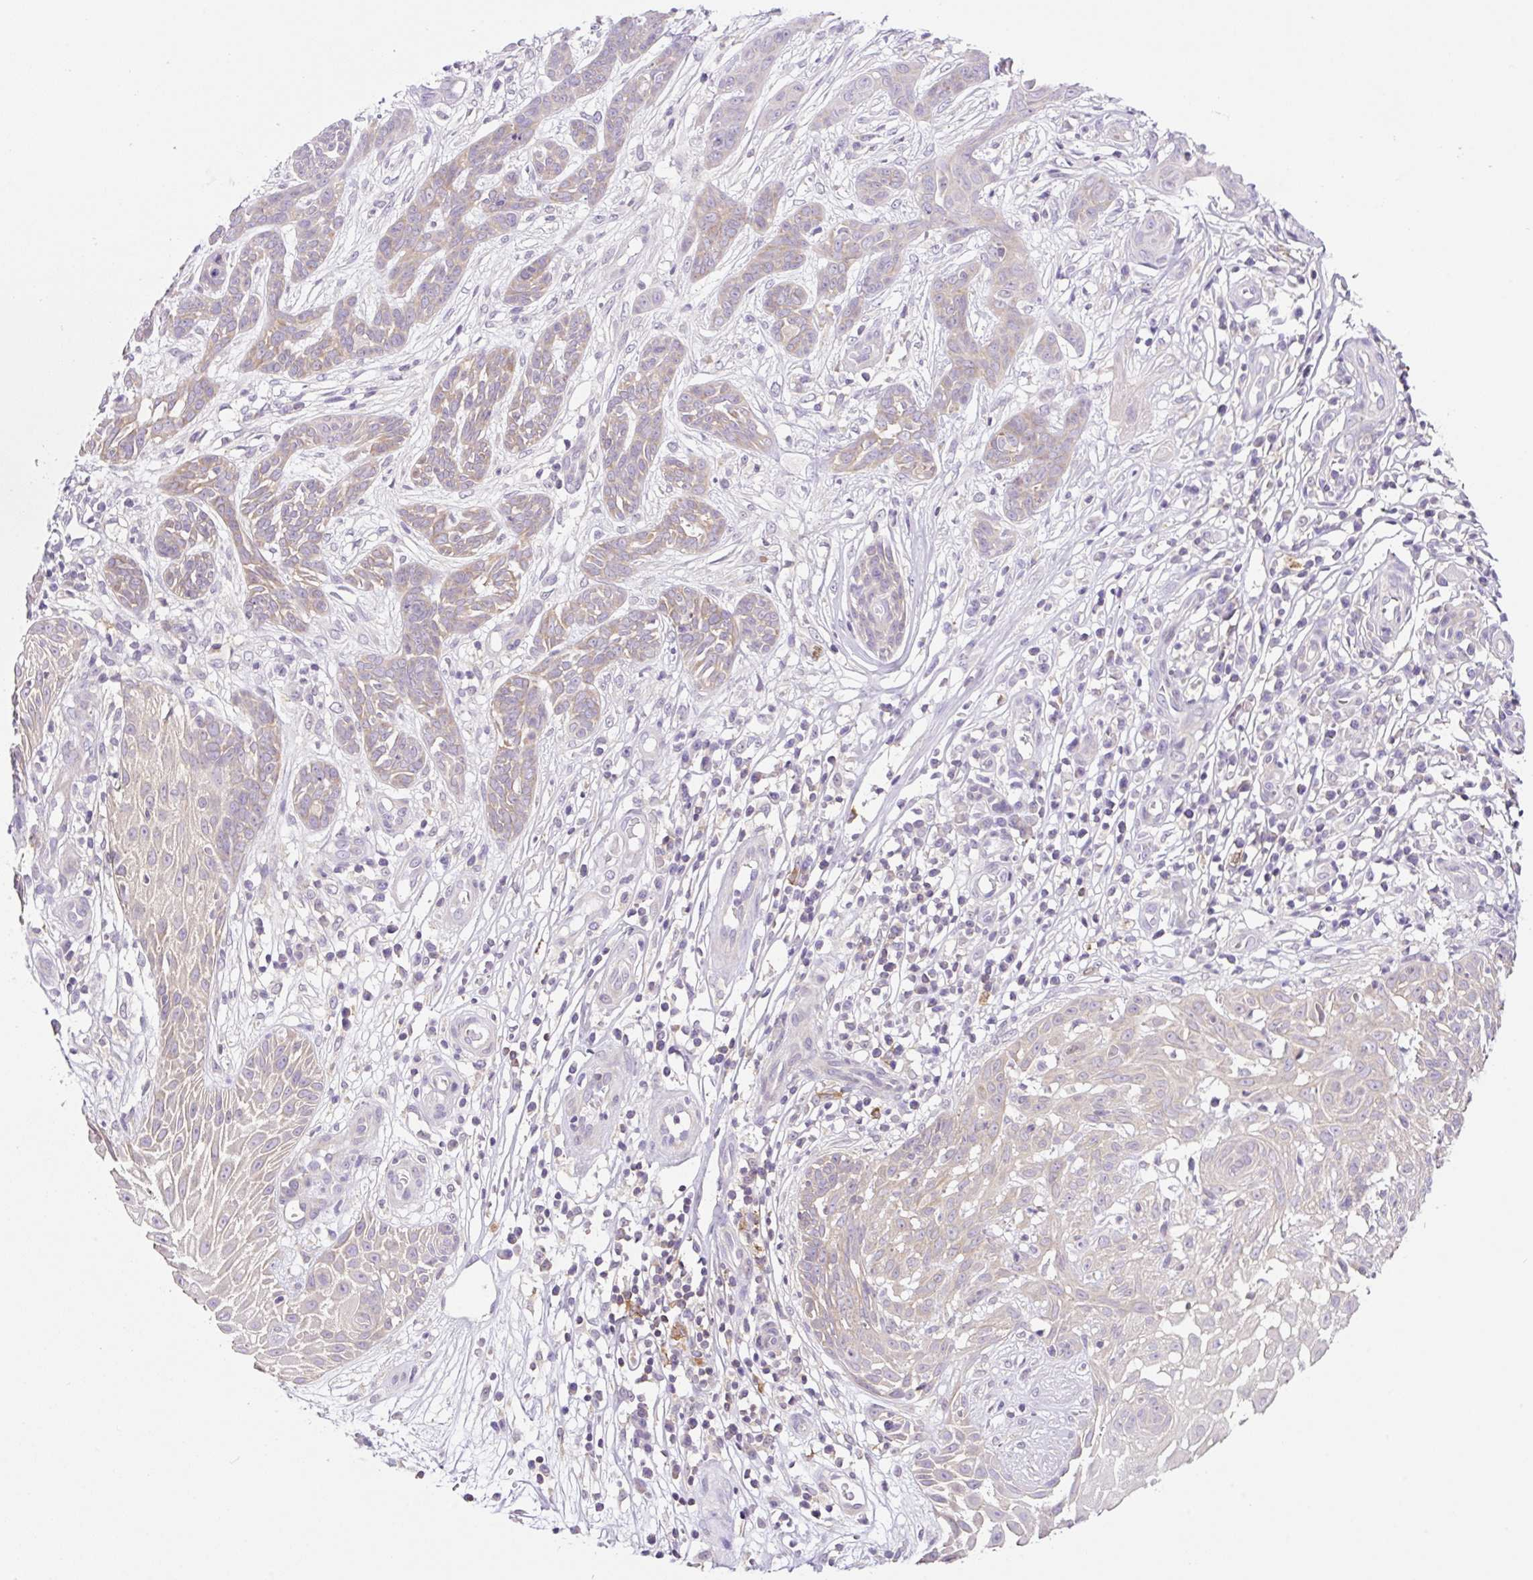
{"staining": {"intensity": "weak", "quantity": "25%-75%", "location": "cytoplasmic/membranous"}, "tissue": "skin cancer", "cell_type": "Tumor cells", "image_type": "cancer", "snomed": [{"axis": "morphology", "description": "Basal cell carcinoma"}, {"axis": "topography", "description": "Skin"}, {"axis": "topography", "description": "Skin, foot"}], "caption": "Basal cell carcinoma (skin) stained for a protein (brown) demonstrates weak cytoplasmic/membranous positive expression in about 25%-75% of tumor cells.", "gene": "CAMK2B", "patient": {"sex": "female", "age": 86}}